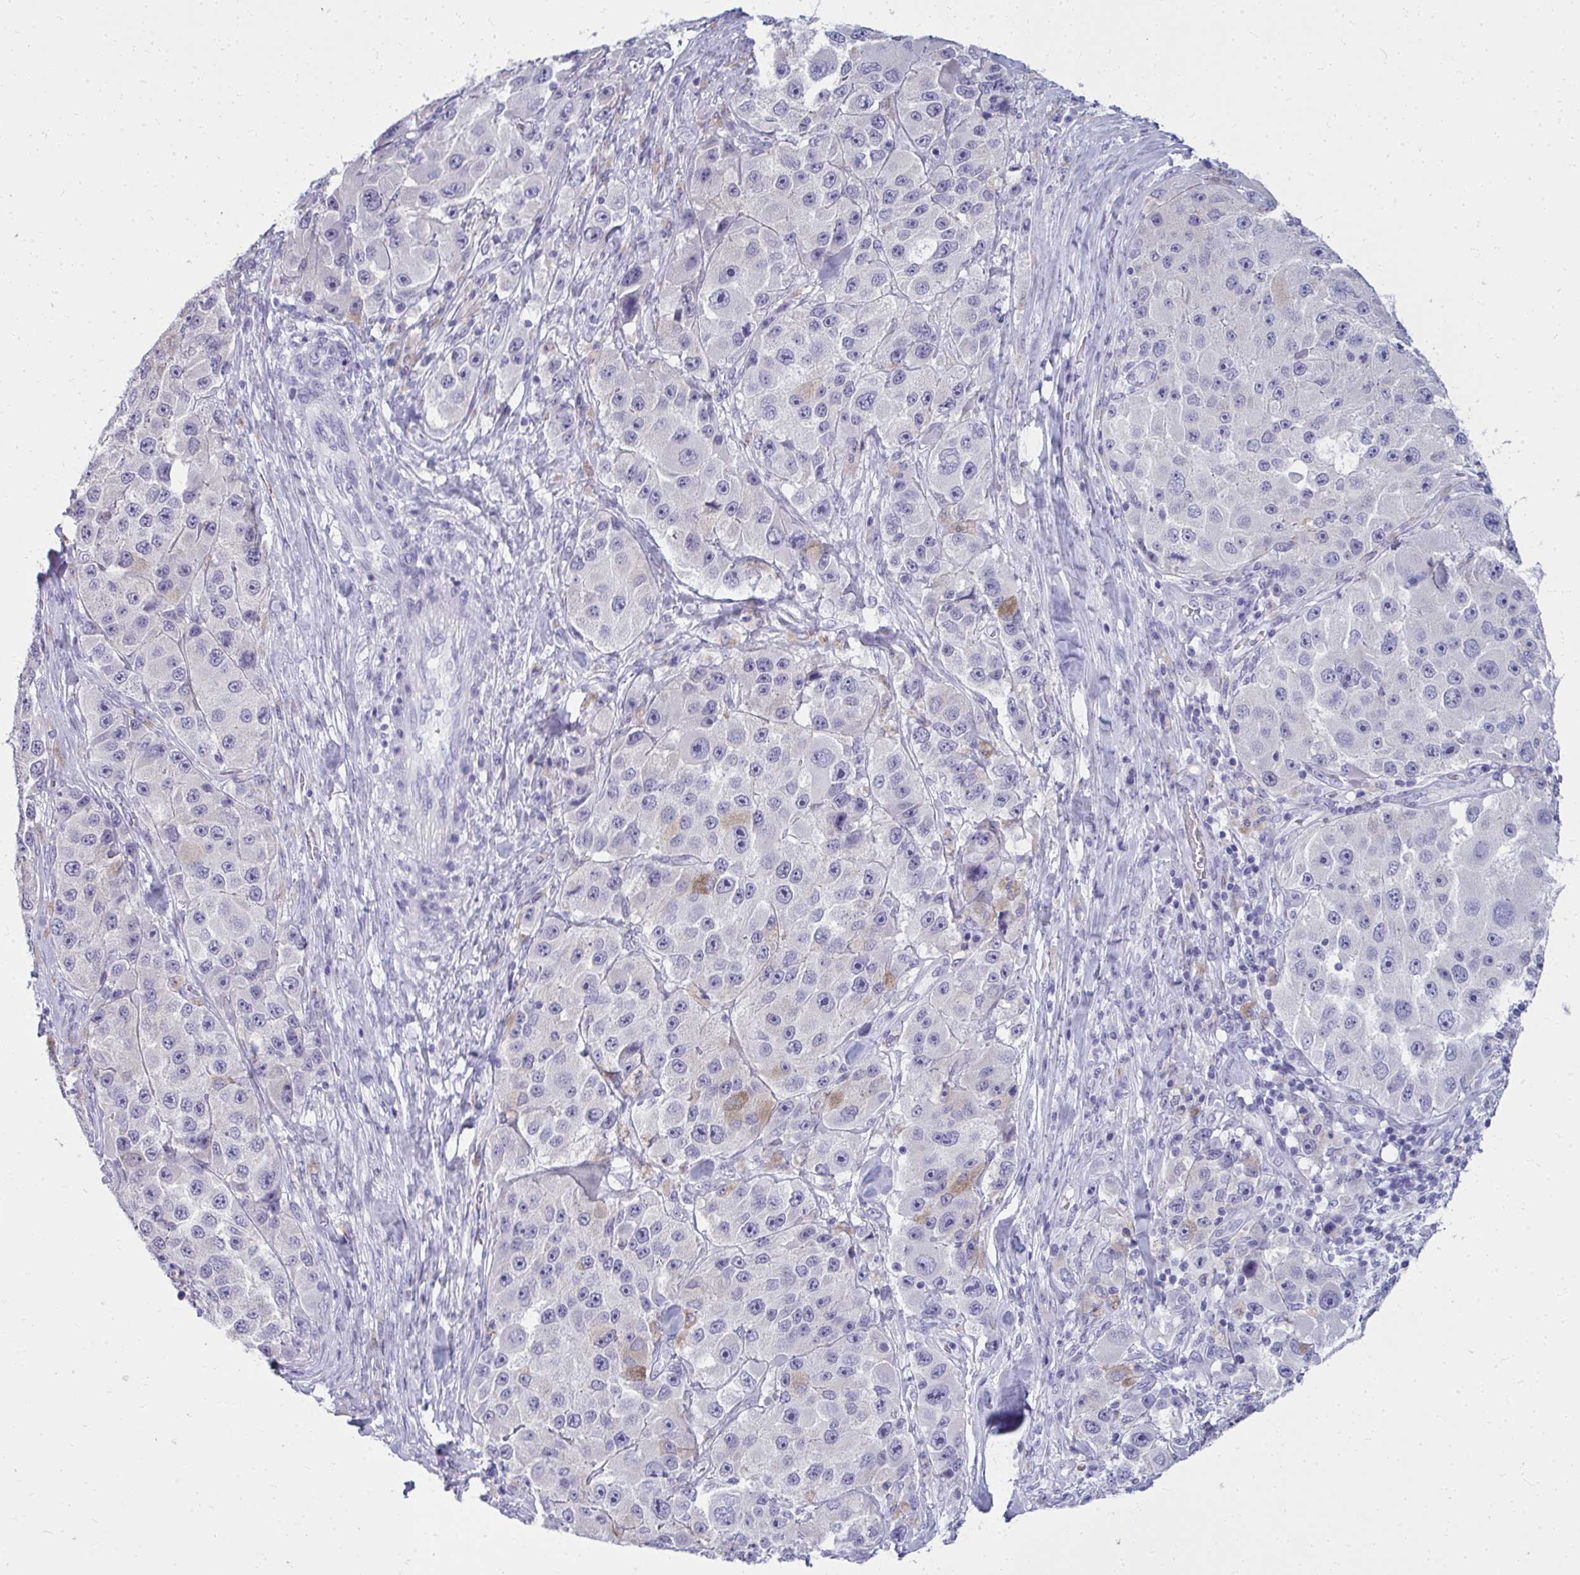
{"staining": {"intensity": "negative", "quantity": "none", "location": "none"}, "tissue": "melanoma", "cell_type": "Tumor cells", "image_type": "cancer", "snomed": [{"axis": "morphology", "description": "Malignant melanoma, Metastatic site"}, {"axis": "topography", "description": "Lymph node"}], "caption": "A micrograph of human malignant melanoma (metastatic site) is negative for staining in tumor cells.", "gene": "QDPR", "patient": {"sex": "male", "age": 62}}